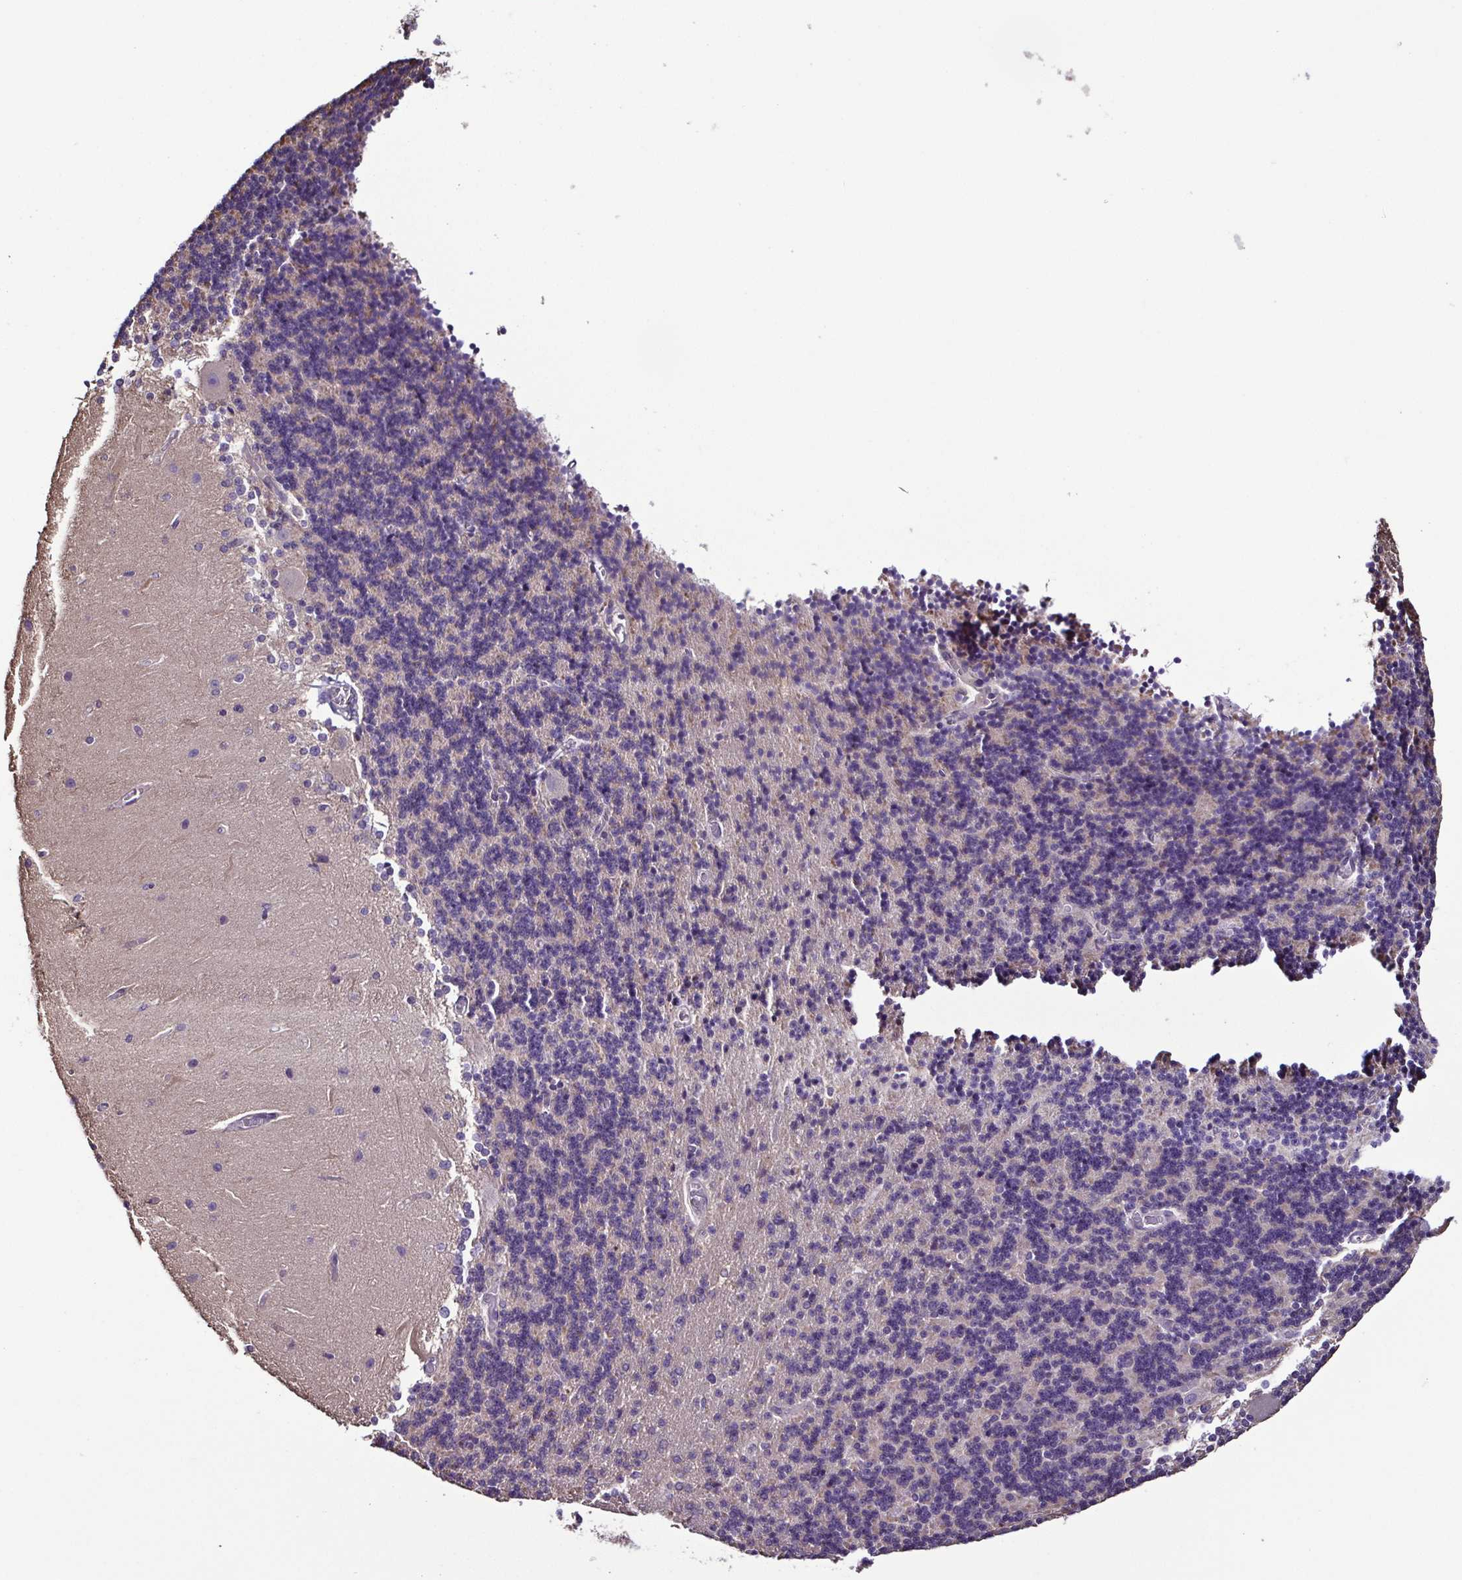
{"staining": {"intensity": "negative", "quantity": "none", "location": "none"}, "tissue": "cerebellum", "cell_type": "Cells in granular layer", "image_type": "normal", "snomed": [{"axis": "morphology", "description": "Normal tissue, NOS"}, {"axis": "topography", "description": "Cerebellum"}], "caption": "The micrograph shows no staining of cells in granular layer in benign cerebellum.", "gene": "LMOD2", "patient": {"sex": "female", "age": 54}}